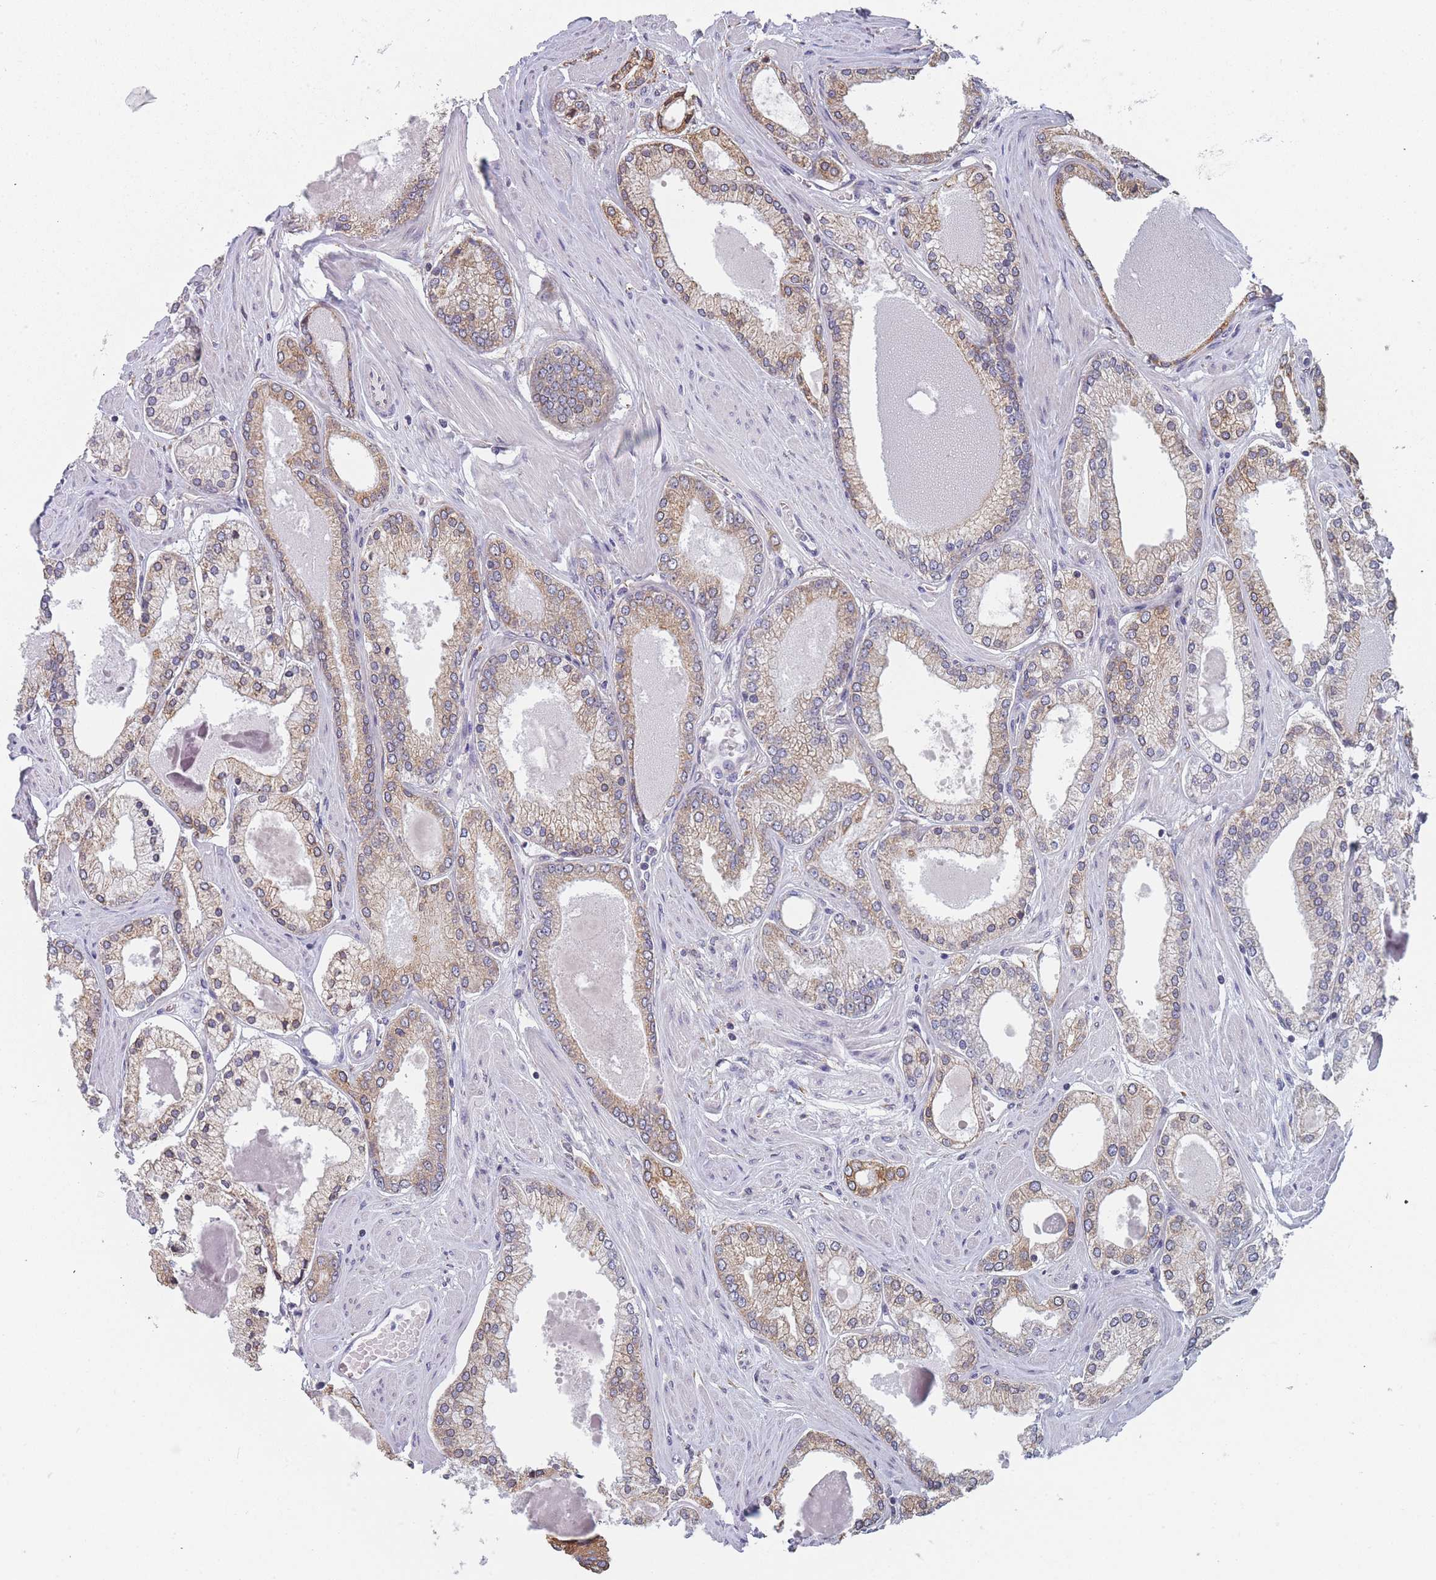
{"staining": {"intensity": "weak", "quantity": "25%-75%", "location": "cytoplasmic/membranous"}, "tissue": "prostate cancer", "cell_type": "Tumor cells", "image_type": "cancer", "snomed": [{"axis": "morphology", "description": "Adenocarcinoma, Low grade"}, {"axis": "topography", "description": "Prostate"}], "caption": "Tumor cells show low levels of weak cytoplasmic/membranous staining in about 25%-75% of cells in prostate adenocarcinoma (low-grade). Using DAB (3,3'-diaminobenzidine) (brown) and hematoxylin (blue) stains, captured at high magnification using brightfield microscopy.", "gene": "OR7C2", "patient": {"sex": "male", "age": 42}}